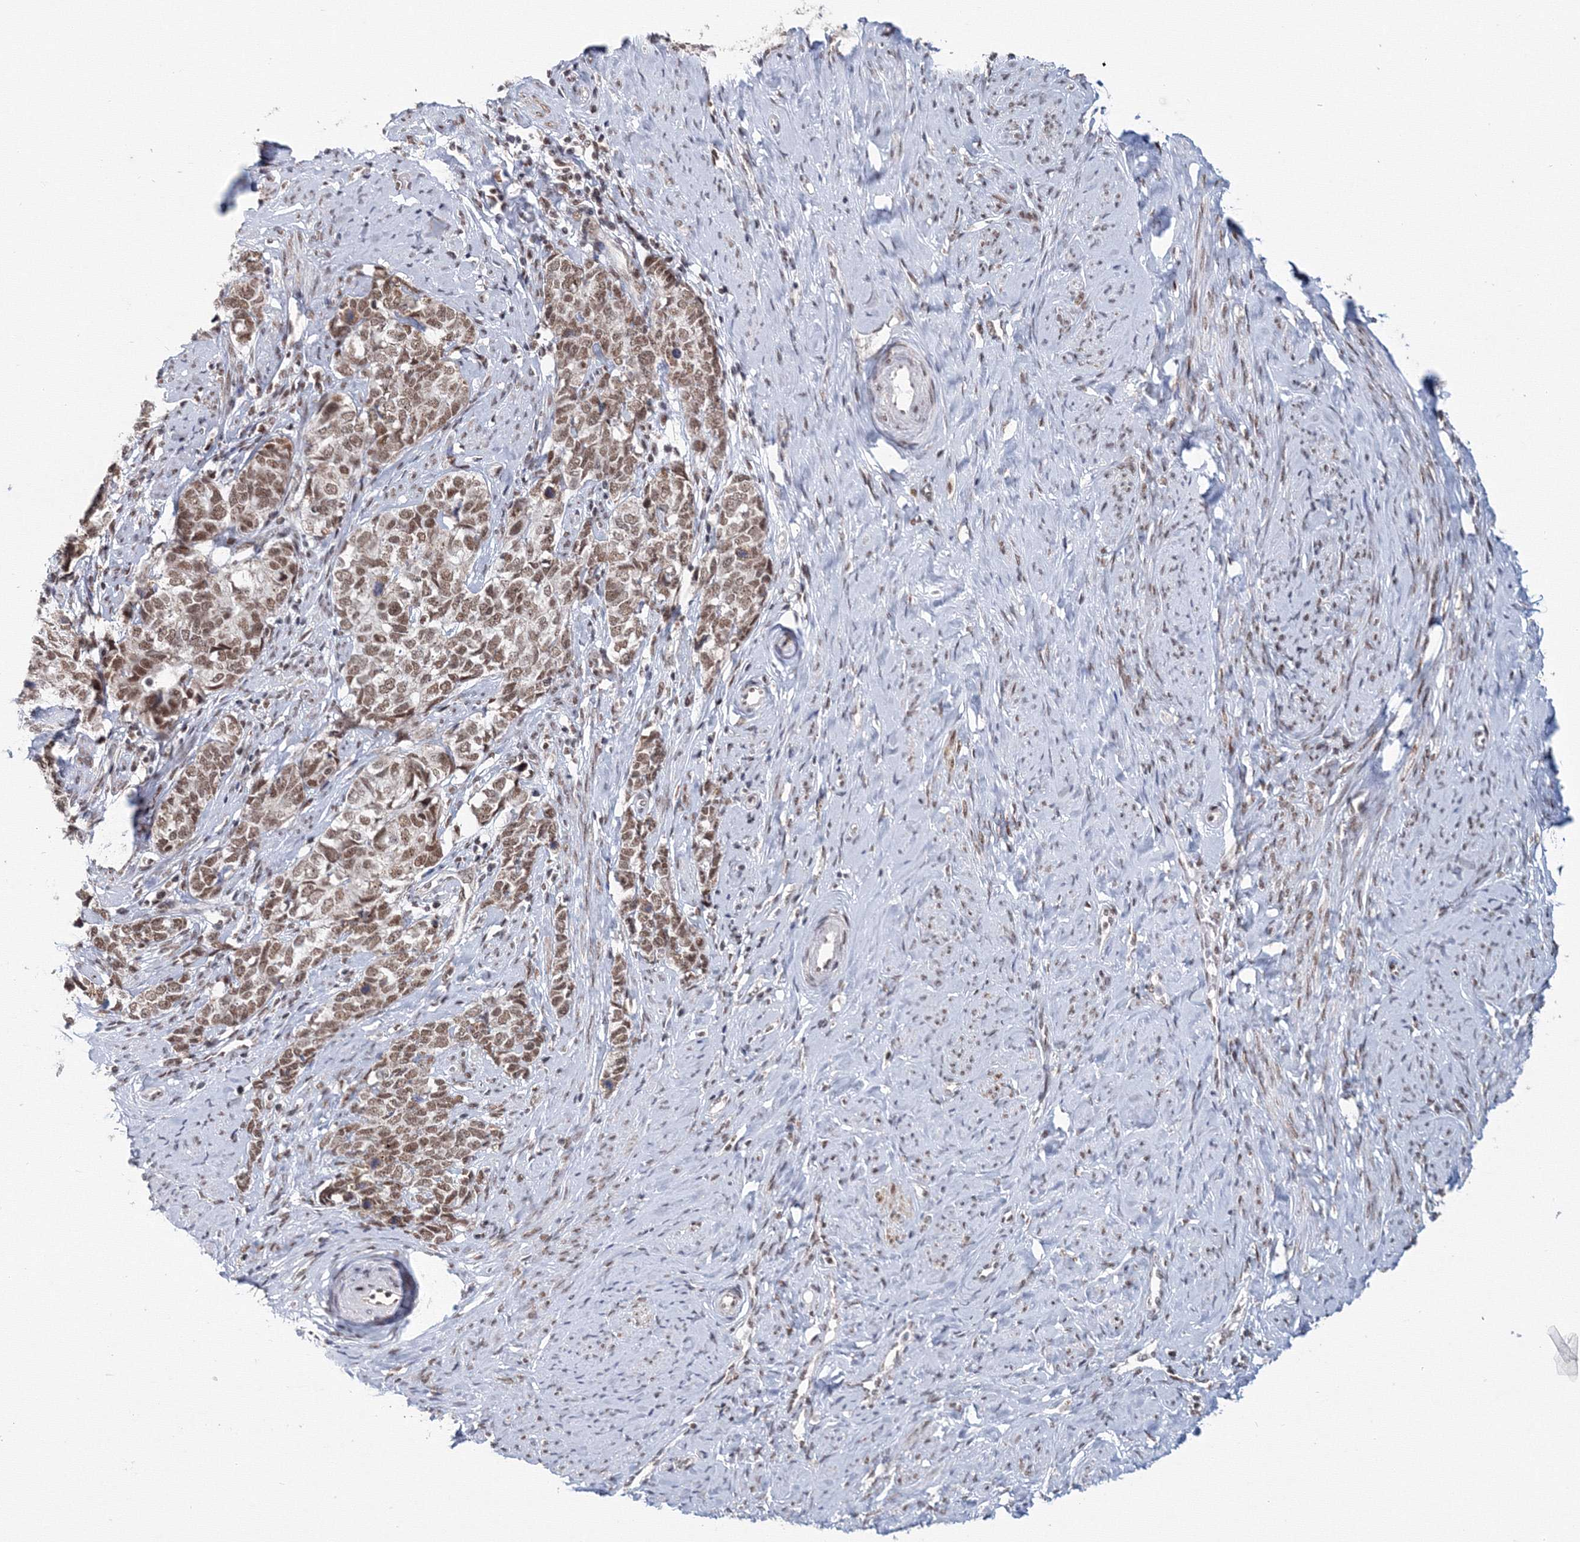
{"staining": {"intensity": "moderate", "quantity": ">75%", "location": "nuclear"}, "tissue": "cervical cancer", "cell_type": "Tumor cells", "image_type": "cancer", "snomed": [{"axis": "morphology", "description": "Squamous cell carcinoma, NOS"}, {"axis": "topography", "description": "Cervix"}], "caption": "Immunohistochemistry staining of cervical cancer (squamous cell carcinoma), which exhibits medium levels of moderate nuclear expression in about >75% of tumor cells indicating moderate nuclear protein staining. The staining was performed using DAB (3,3'-diaminobenzidine) (brown) for protein detection and nuclei were counterstained in hematoxylin (blue).", "gene": "SF3B6", "patient": {"sex": "female", "age": 63}}